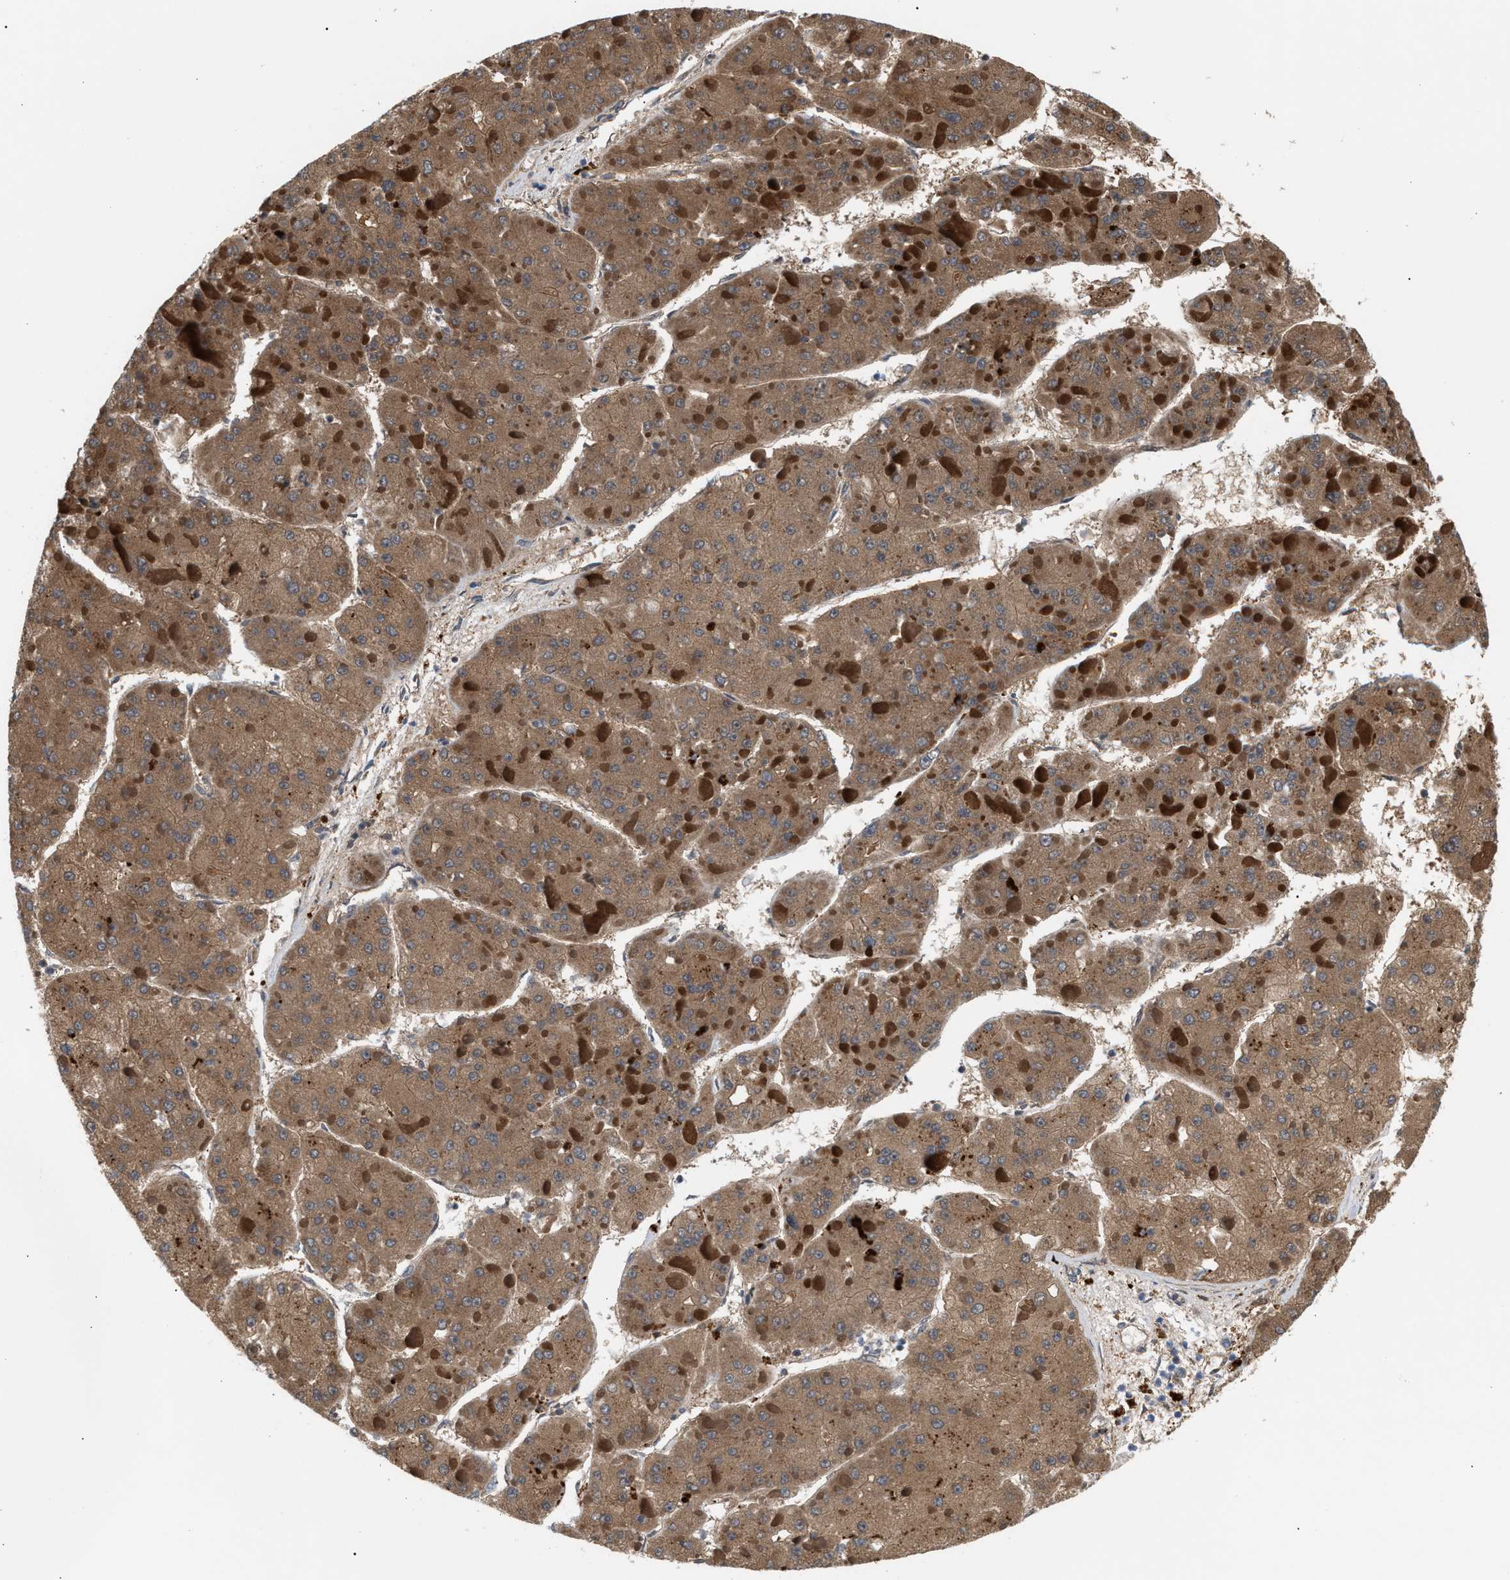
{"staining": {"intensity": "moderate", "quantity": ">75%", "location": "cytoplasmic/membranous"}, "tissue": "liver cancer", "cell_type": "Tumor cells", "image_type": "cancer", "snomed": [{"axis": "morphology", "description": "Carcinoma, Hepatocellular, NOS"}, {"axis": "topography", "description": "Liver"}], "caption": "Immunohistochemistry photomicrograph of neoplastic tissue: human liver cancer (hepatocellular carcinoma) stained using immunohistochemistry (IHC) shows medium levels of moderate protein expression localized specifically in the cytoplasmic/membranous of tumor cells, appearing as a cytoplasmic/membranous brown color.", "gene": "MBTD1", "patient": {"sex": "female", "age": 73}}